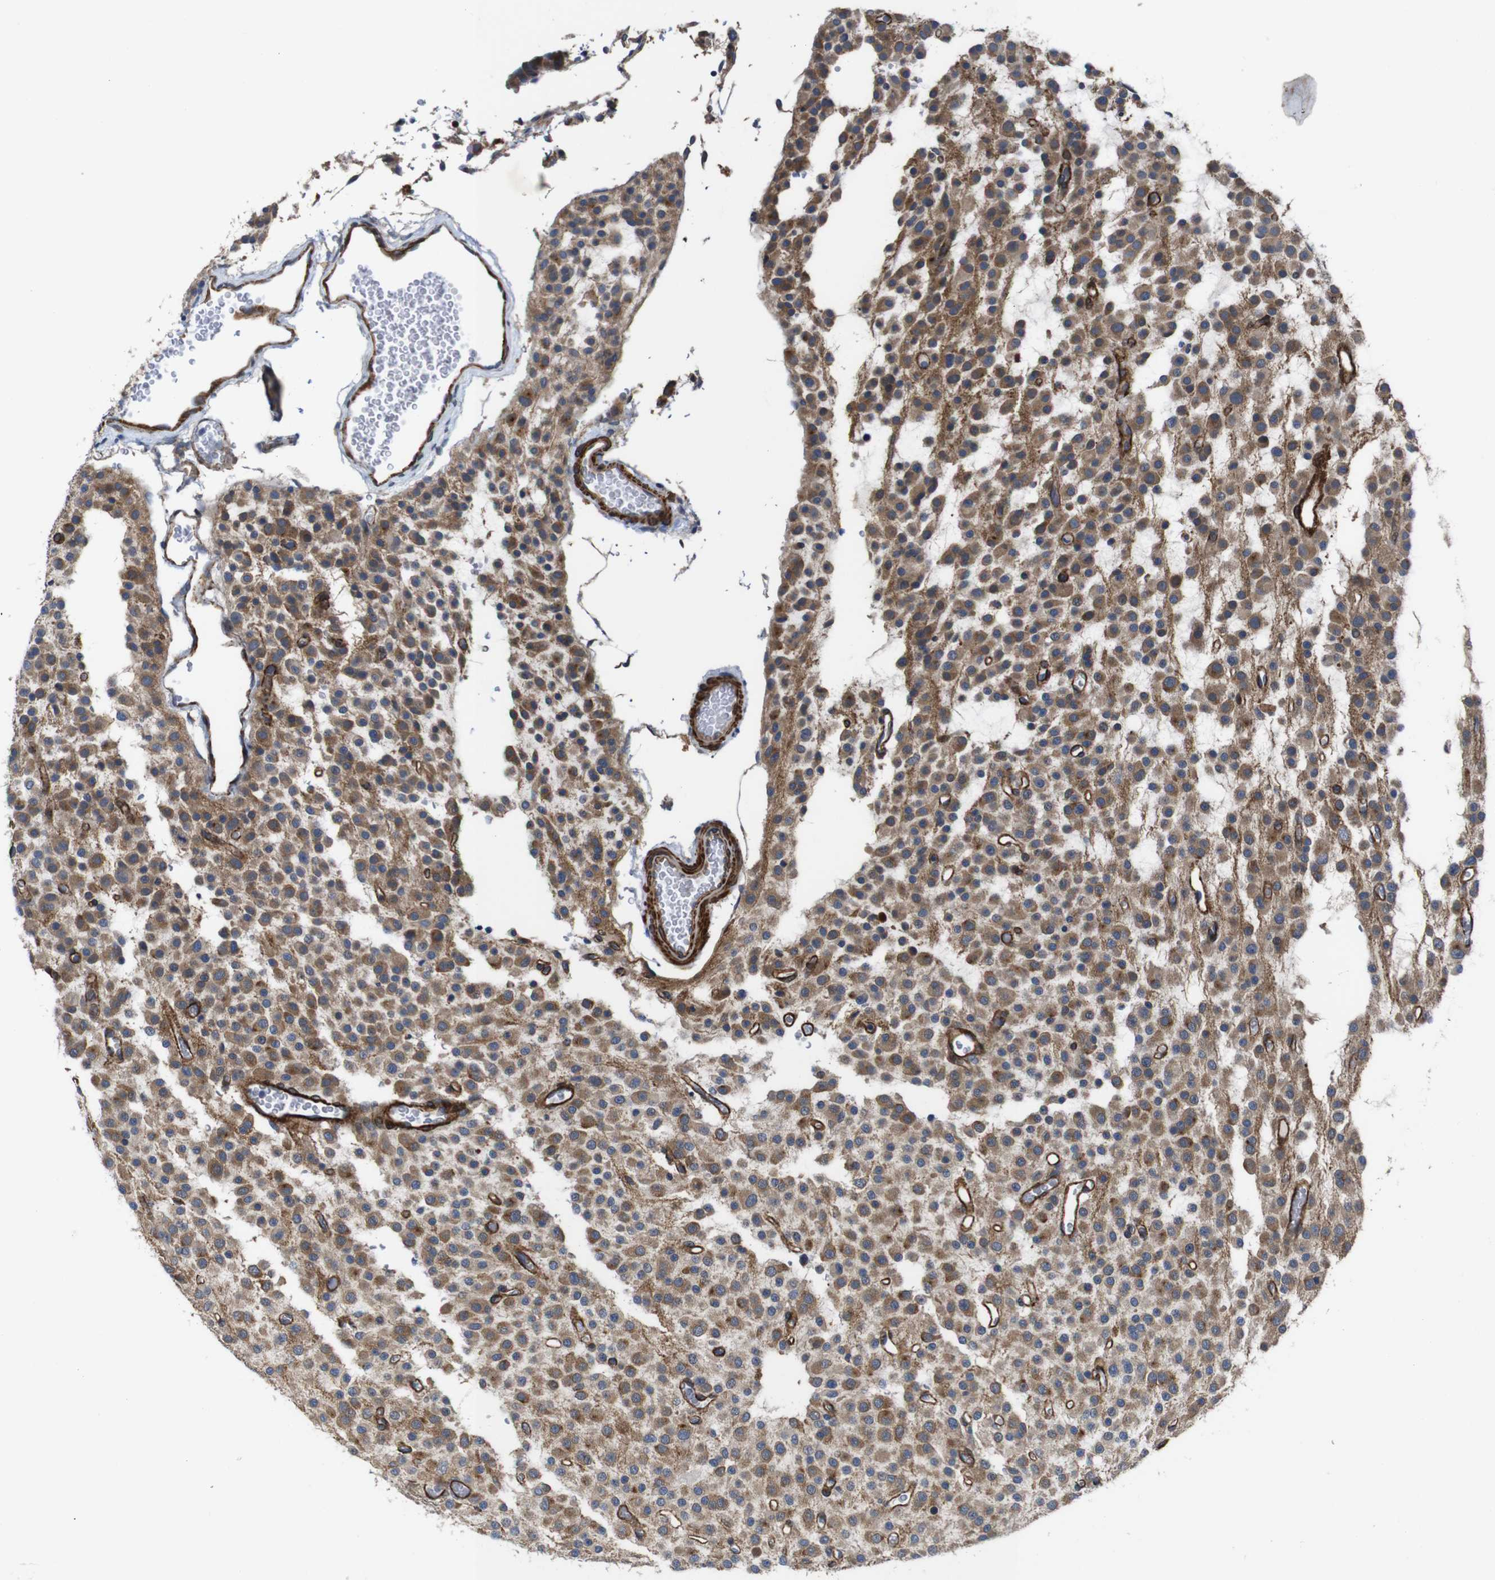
{"staining": {"intensity": "weak", "quantity": "25%-75%", "location": "cytoplasmic/membranous"}, "tissue": "glioma", "cell_type": "Tumor cells", "image_type": "cancer", "snomed": [{"axis": "morphology", "description": "Glioma, malignant, Low grade"}, {"axis": "topography", "description": "Brain"}], "caption": "Malignant glioma (low-grade) was stained to show a protein in brown. There is low levels of weak cytoplasmic/membranous staining in about 25%-75% of tumor cells.", "gene": "GGT7", "patient": {"sex": "male", "age": 38}}